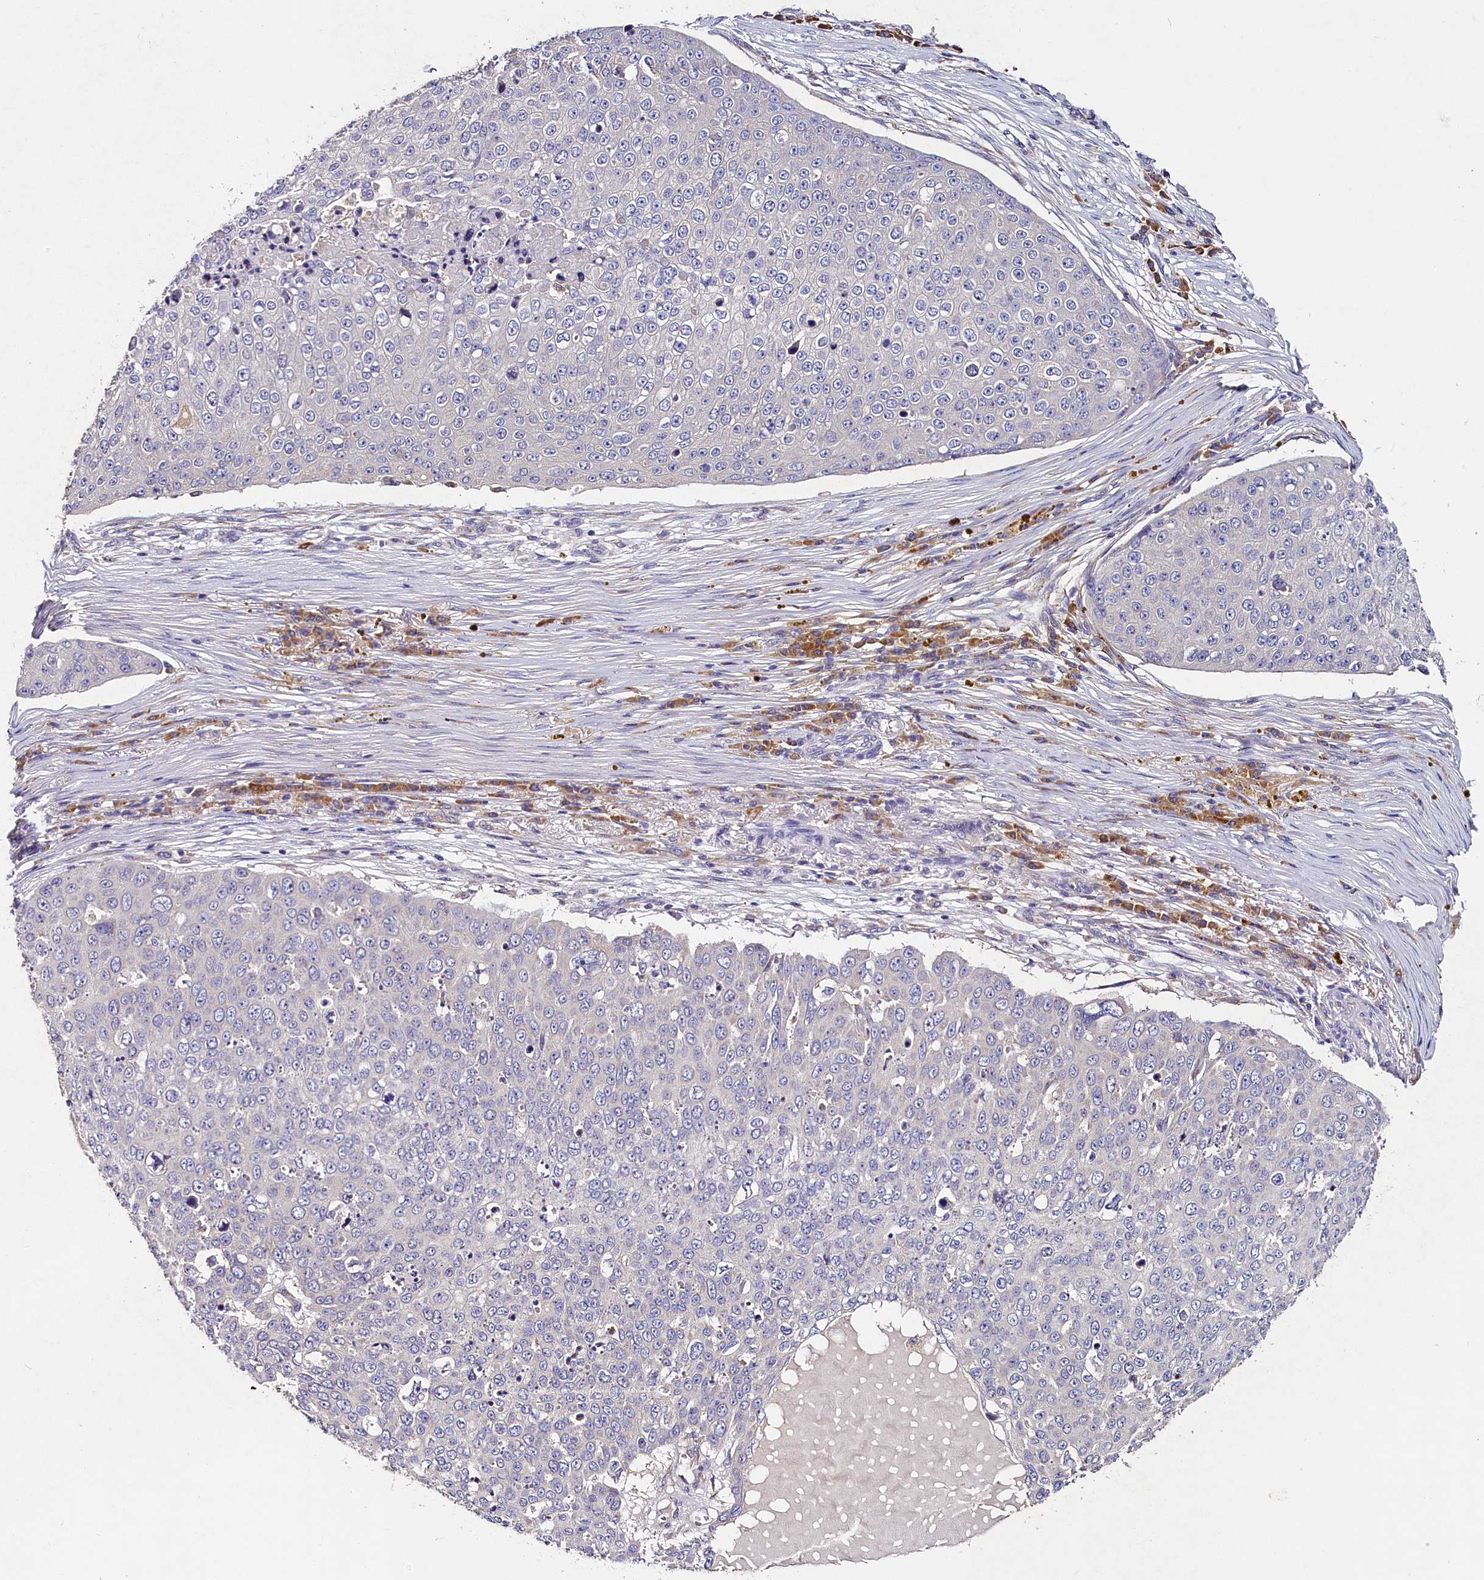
{"staining": {"intensity": "negative", "quantity": "none", "location": "none"}, "tissue": "skin cancer", "cell_type": "Tumor cells", "image_type": "cancer", "snomed": [{"axis": "morphology", "description": "Squamous cell carcinoma, NOS"}, {"axis": "topography", "description": "Skin"}], "caption": "Immunohistochemical staining of human skin cancer demonstrates no significant positivity in tumor cells. The staining was performed using DAB to visualize the protein expression in brown, while the nuclei were stained in blue with hematoxylin (Magnification: 20x).", "gene": "ST7L", "patient": {"sex": "male", "age": 71}}